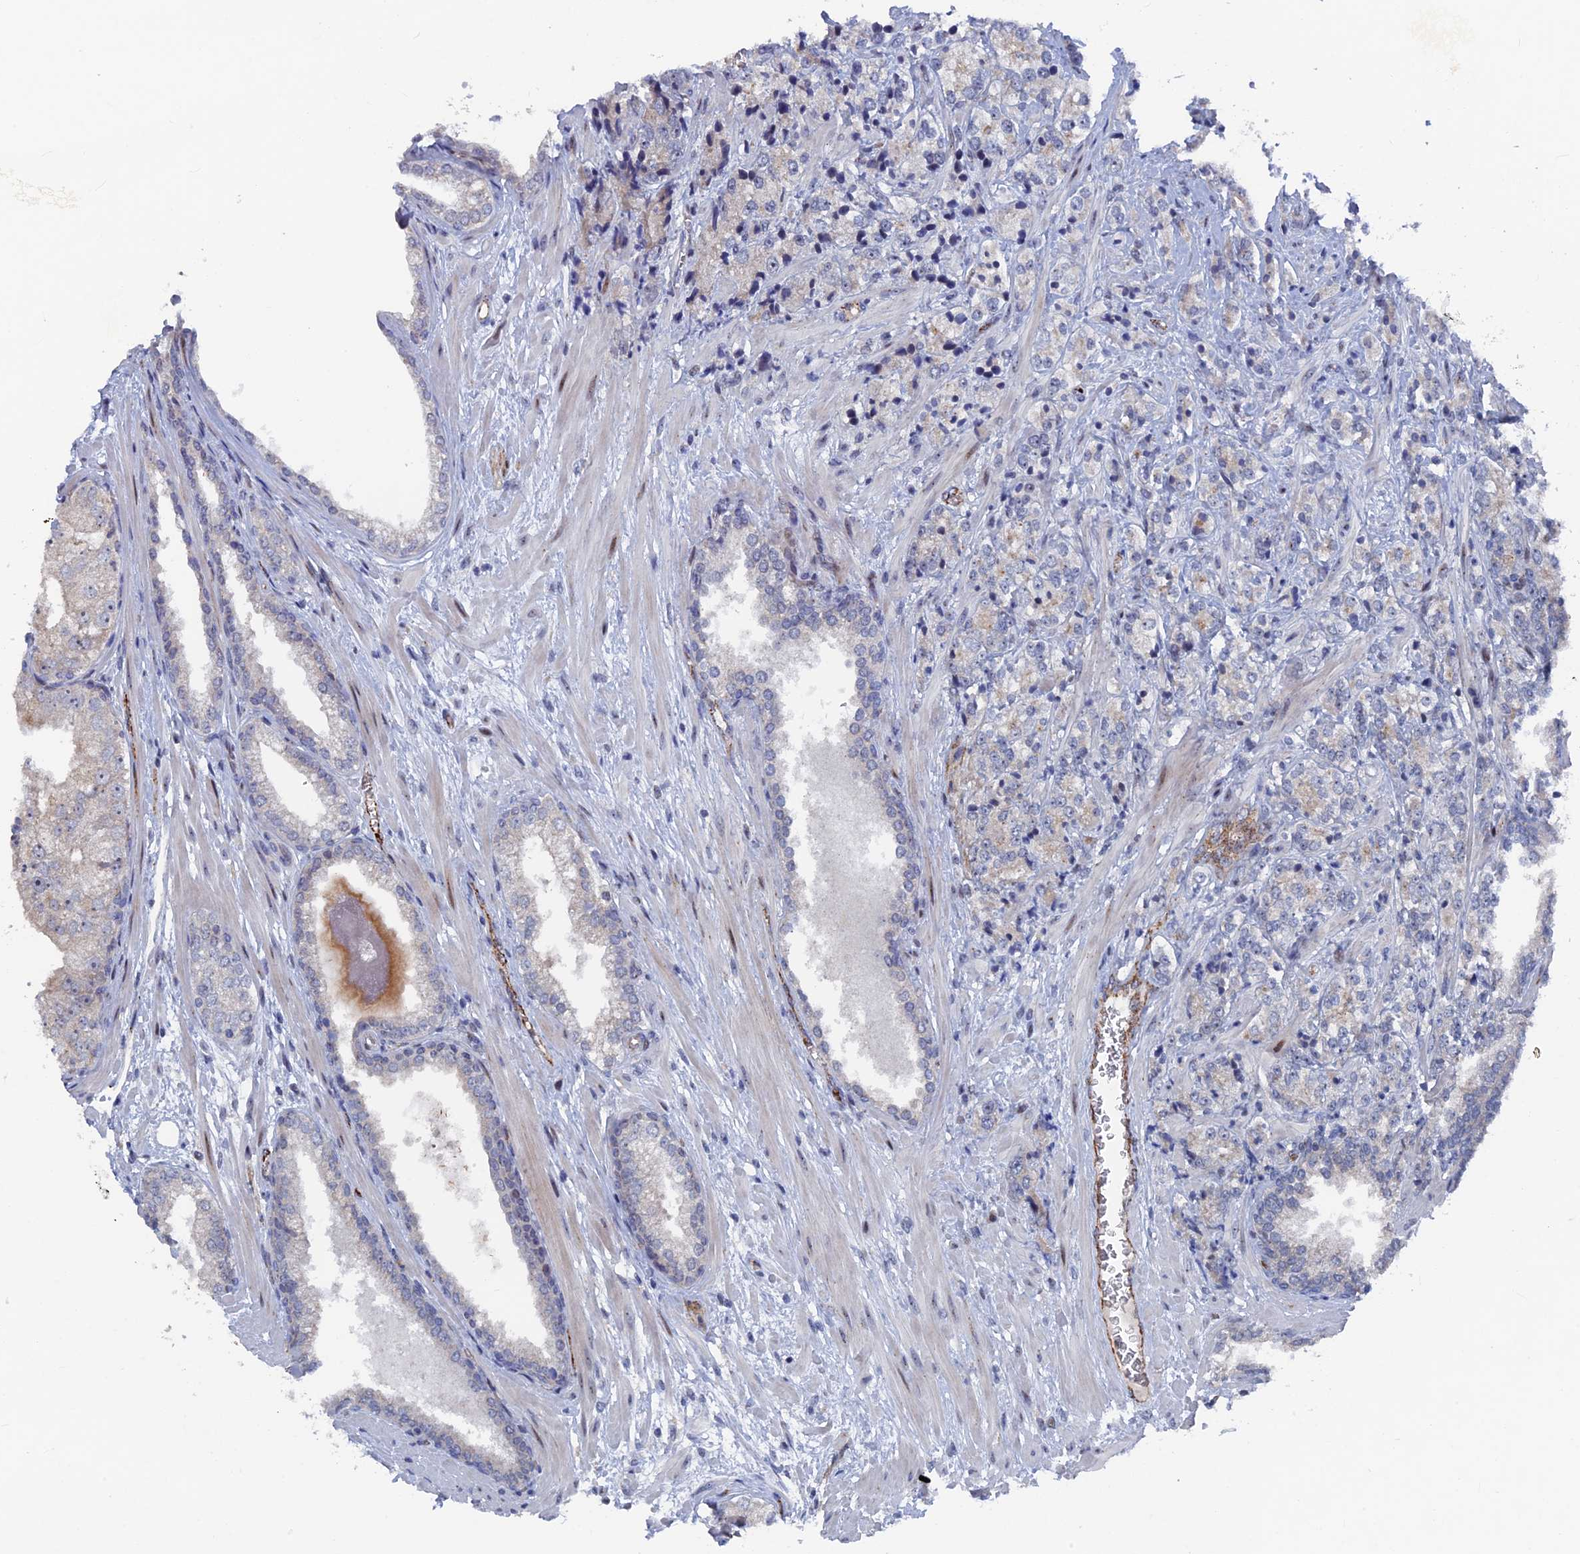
{"staining": {"intensity": "weak", "quantity": "<25%", "location": "cytoplasmic/membranous"}, "tissue": "prostate cancer", "cell_type": "Tumor cells", "image_type": "cancer", "snomed": [{"axis": "morphology", "description": "Adenocarcinoma, High grade"}, {"axis": "topography", "description": "Prostate"}], "caption": "The photomicrograph exhibits no staining of tumor cells in prostate cancer (high-grade adenocarcinoma). (Brightfield microscopy of DAB (3,3'-diaminobenzidine) IHC at high magnification).", "gene": "SH3D21", "patient": {"sex": "male", "age": 69}}